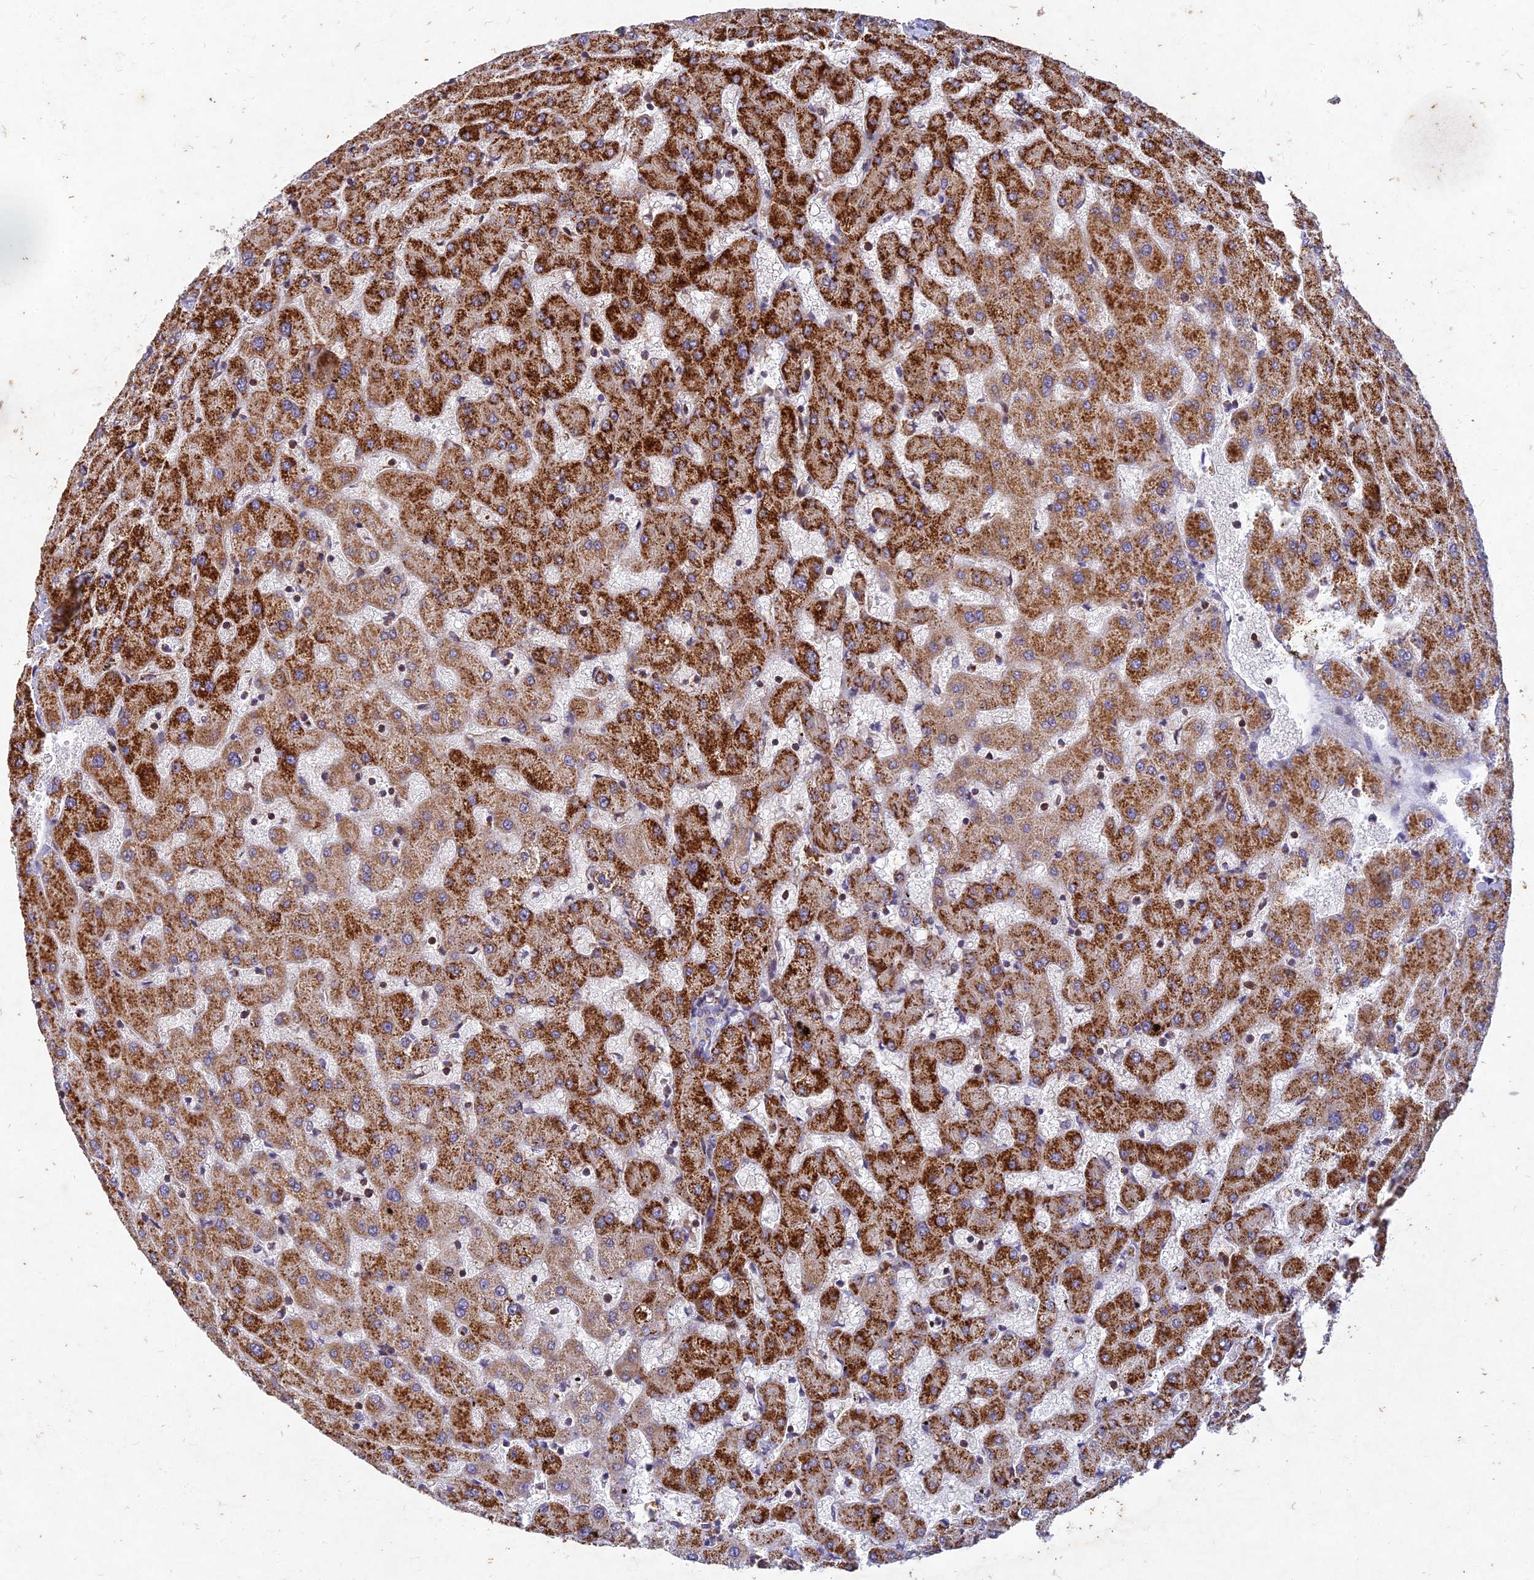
{"staining": {"intensity": "weak", "quantity": "25%-75%", "location": "cytoplasmic/membranous"}, "tissue": "liver", "cell_type": "Cholangiocytes", "image_type": "normal", "snomed": [{"axis": "morphology", "description": "Normal tissue, NOS"}, {"axis": "topography", "description": "Liver"}], "caption": "Human liver stained for a protein (brown) exhibits weak cytoplasmic/membranous positive expression in approximately 25%-75% of cholangiocytes.", "gene": "RELCH", "patient": {"sex": "female", "age": 63}}